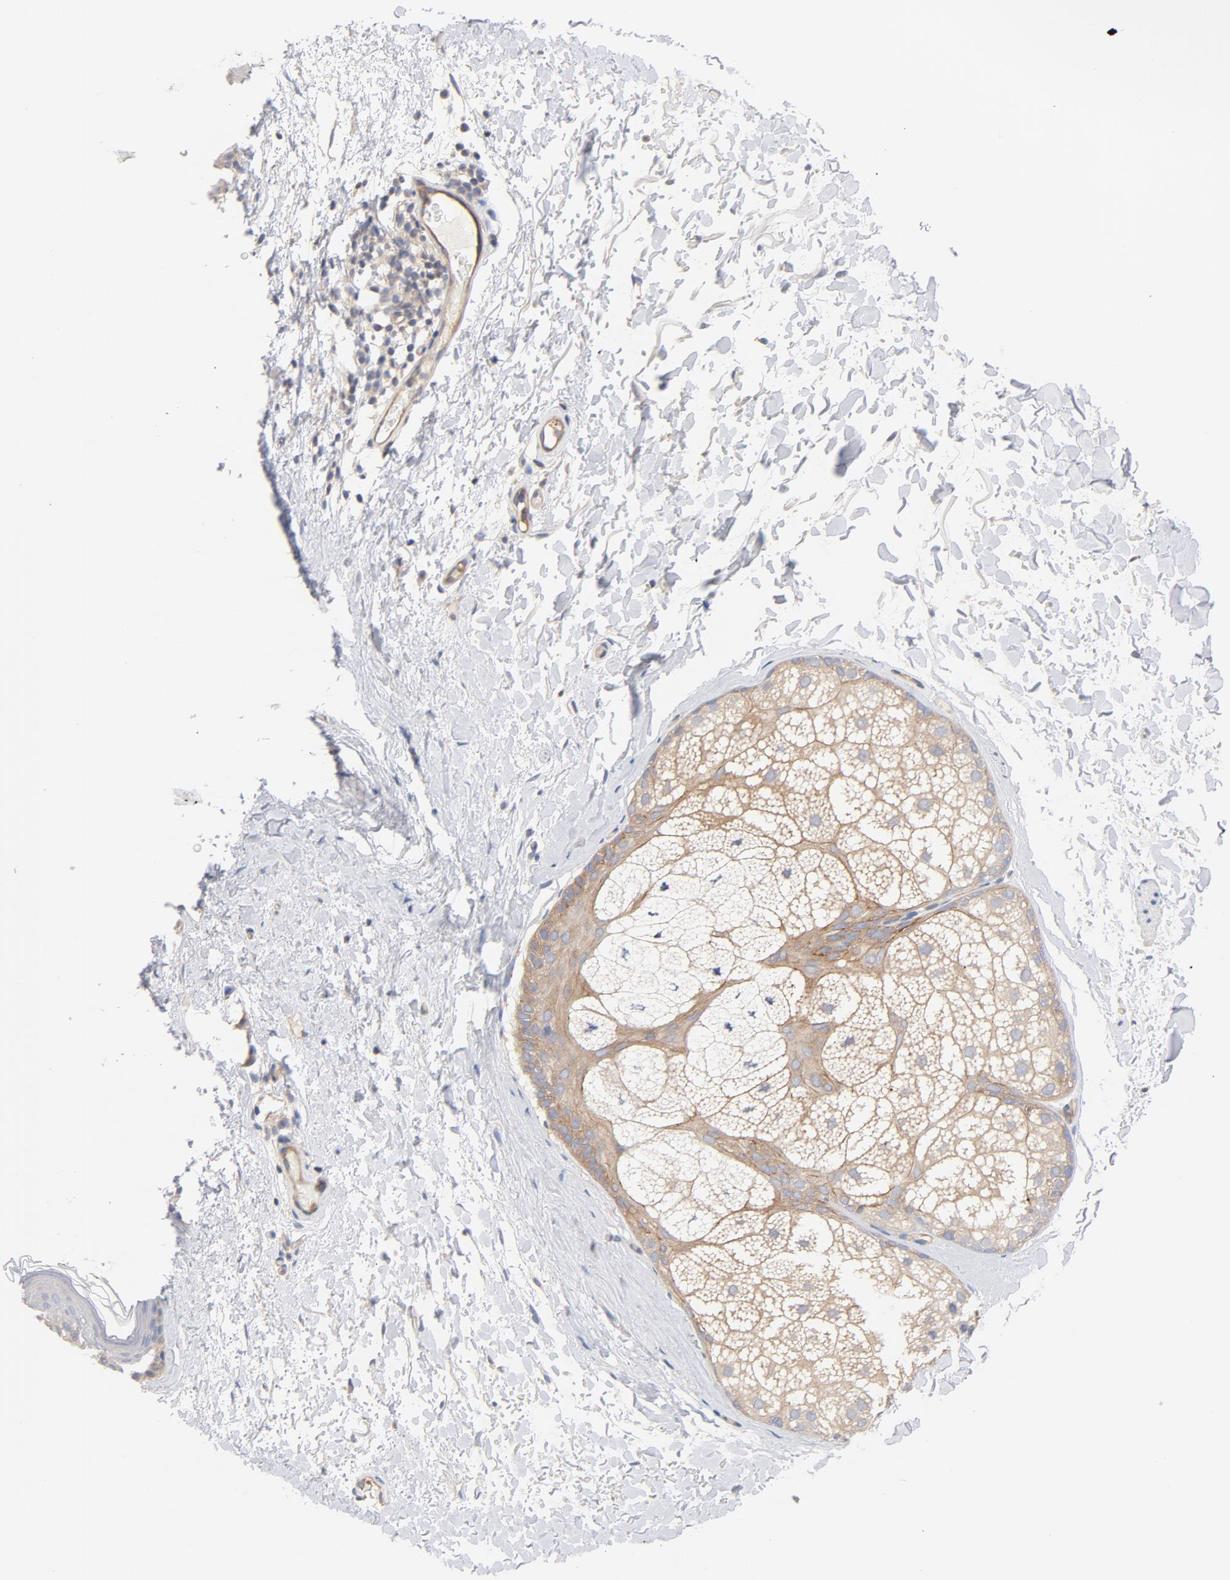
{"staining": {"intensity": "negative", "quantity": "none", "location": "none"}, "tissue": "skin", "cell_type": "Fibroblasts", "image_type": "normal", "snomed": [{"axis": "morphology", "description": "Normal tissue, NOS"}, {"axis": "topography", "description": "Skin"}], "caption": "Micrograph shows no significant protein positivity in fibroblasts of benign skin. Nuclei are stained in blue.", "gene": "STRN3", "patient": {"sex": "male", "age": 63}}